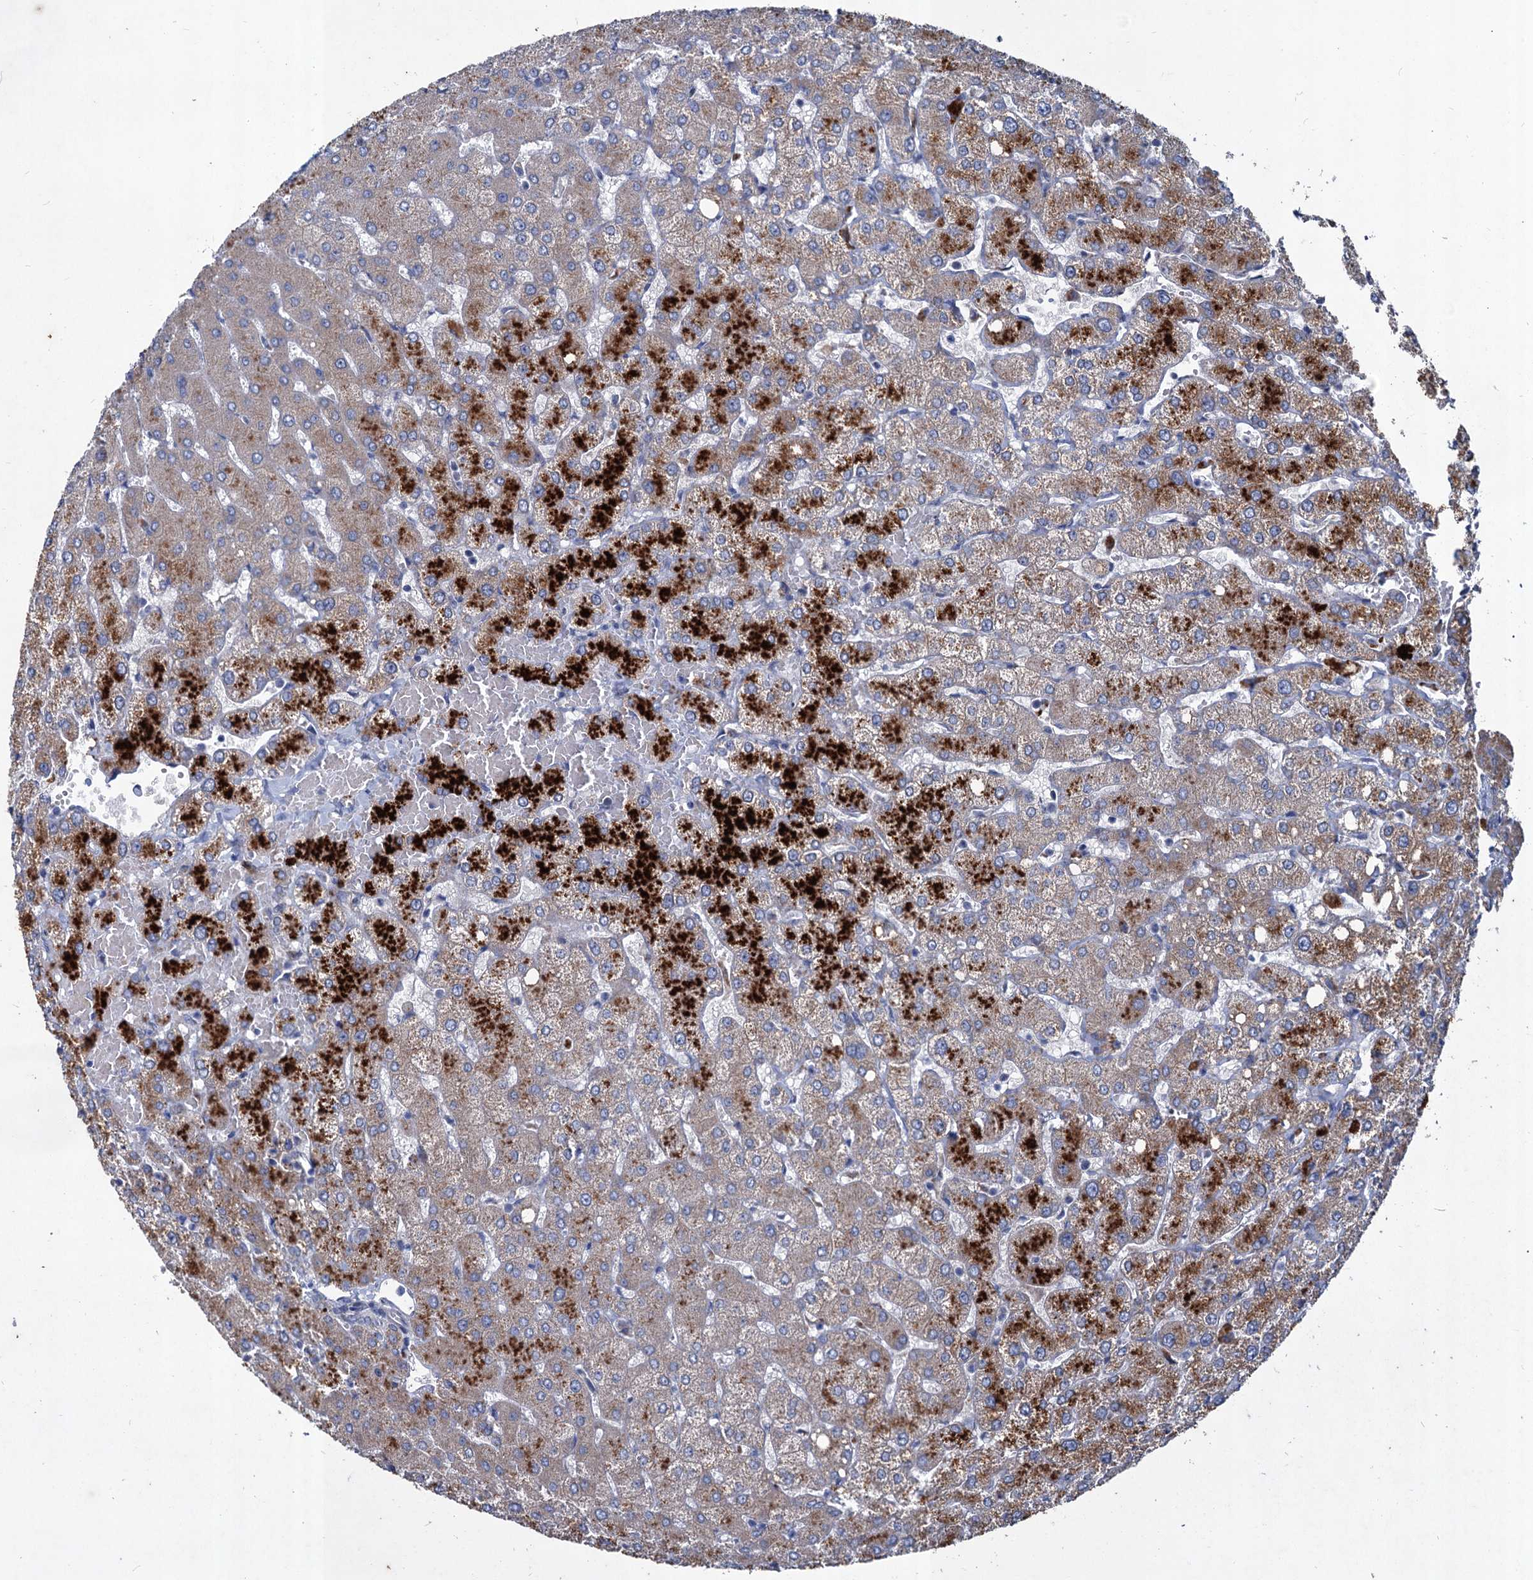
{"staining": {"intensity": "negative", "quantity": "none", "location": "none"}, "tissue": "liver", "cell_type": "Cholangiocytes", "image_type": "normal", "snomed": [{"axis": "morphology", "description": "Normal tissue, NOS"}, {"axis": "topography", "description": "Liver"}], "caption": "Immunohistochemistry (IHC) histopathology image of unremarkable liver: human liver stained with DAB reveals no significant protein expression in cholangiocytes. Brightfield microscopy of IHC stained with DAB (brown) and hematoxylin (blue), captured at high magnification.", "gene": "TMX2", "patient": {"sex": "female", "age": 54}}